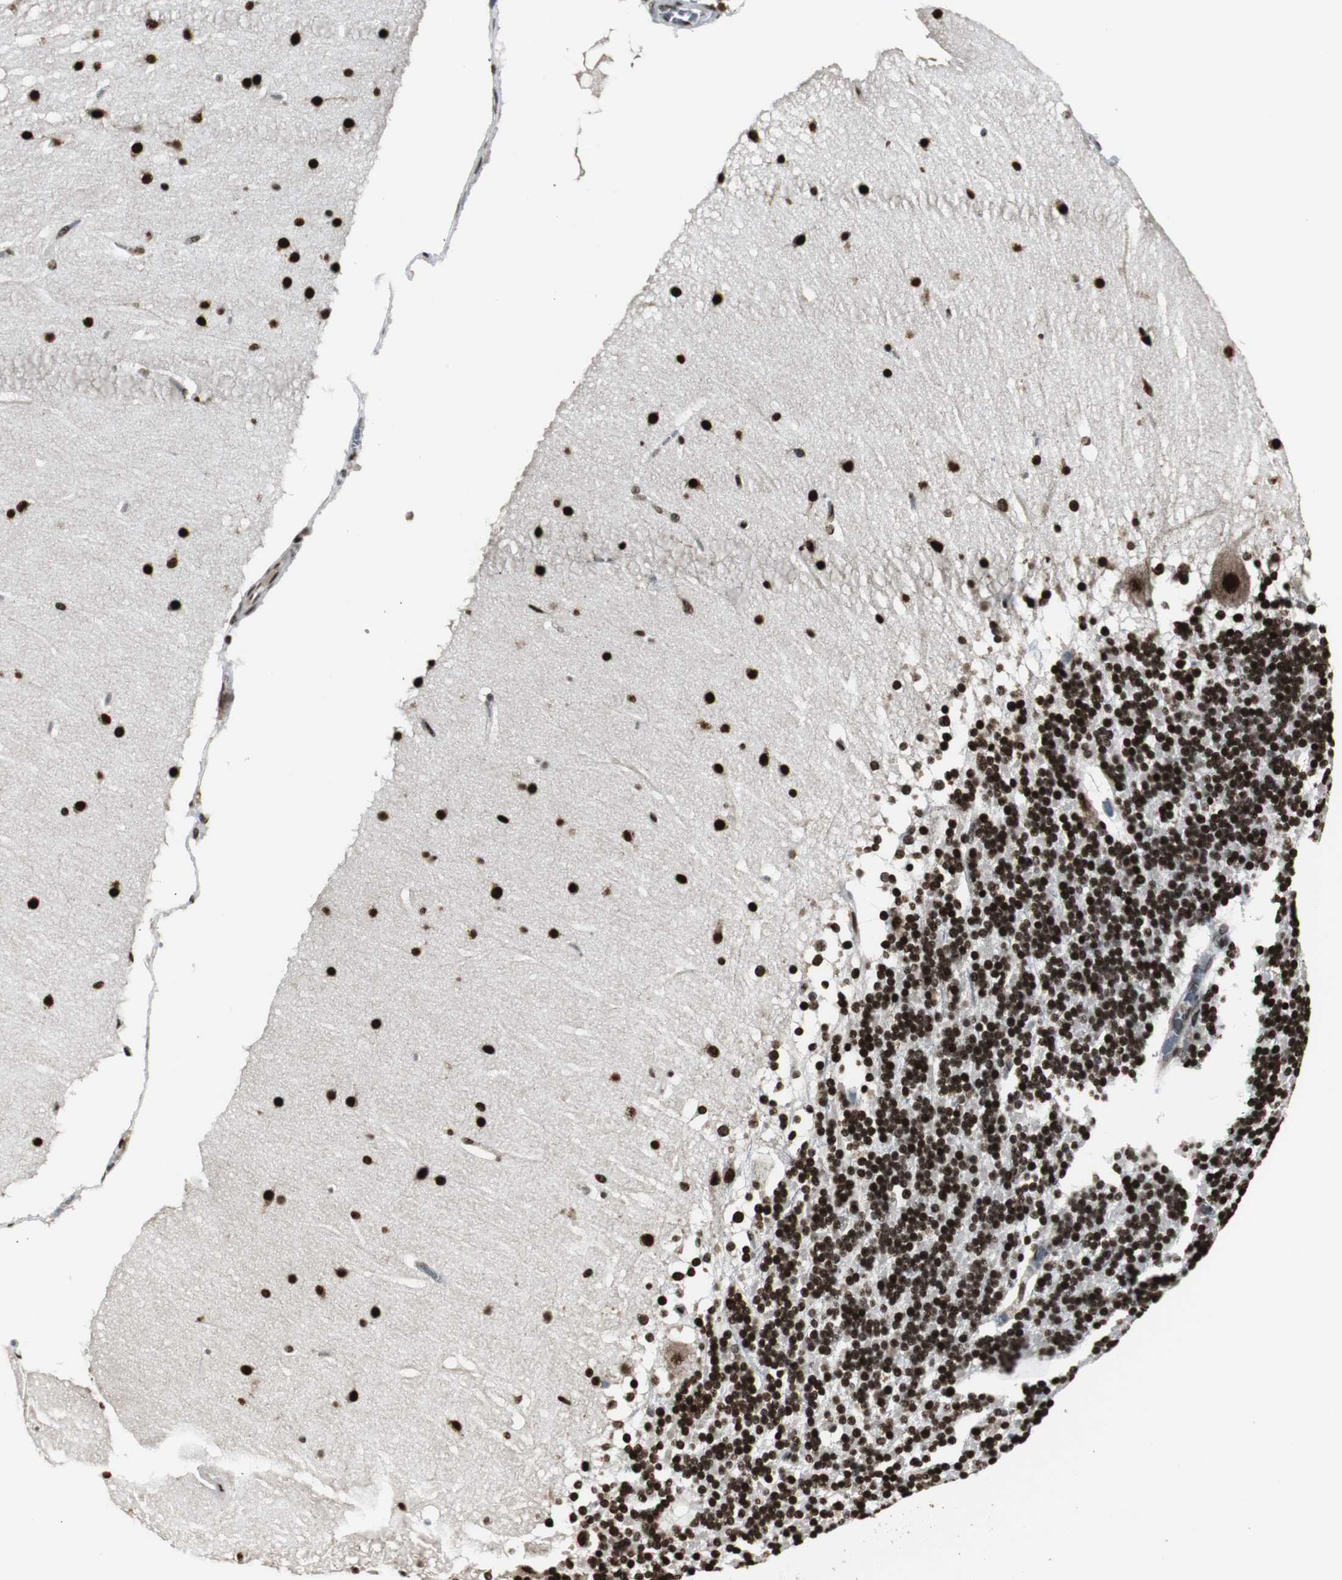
{"staining": {"intensity": "strong", "quantity": ">75%", "location": "nuclear"}, "tissue": "cerebellum", "cell_type": "Cells in granular layer", "image_type": "normal", "snomed": [{"axis": "morphology", "description": "Normal tissue, NOS"}, {"axis": "topography", "description": "Cerebellum"}], "caption": "Immunohistochemical staining of normal cerebellum displays >75% levels of strong nuclear protein staining in approximately >75% of cells in granular layer. (Stains: DAB in brown, nuclei in blue, Microscopy: brightfield microscopy at high magnification).", "gene": "PARN", "patient": {"sex": "female", "age": 19}}